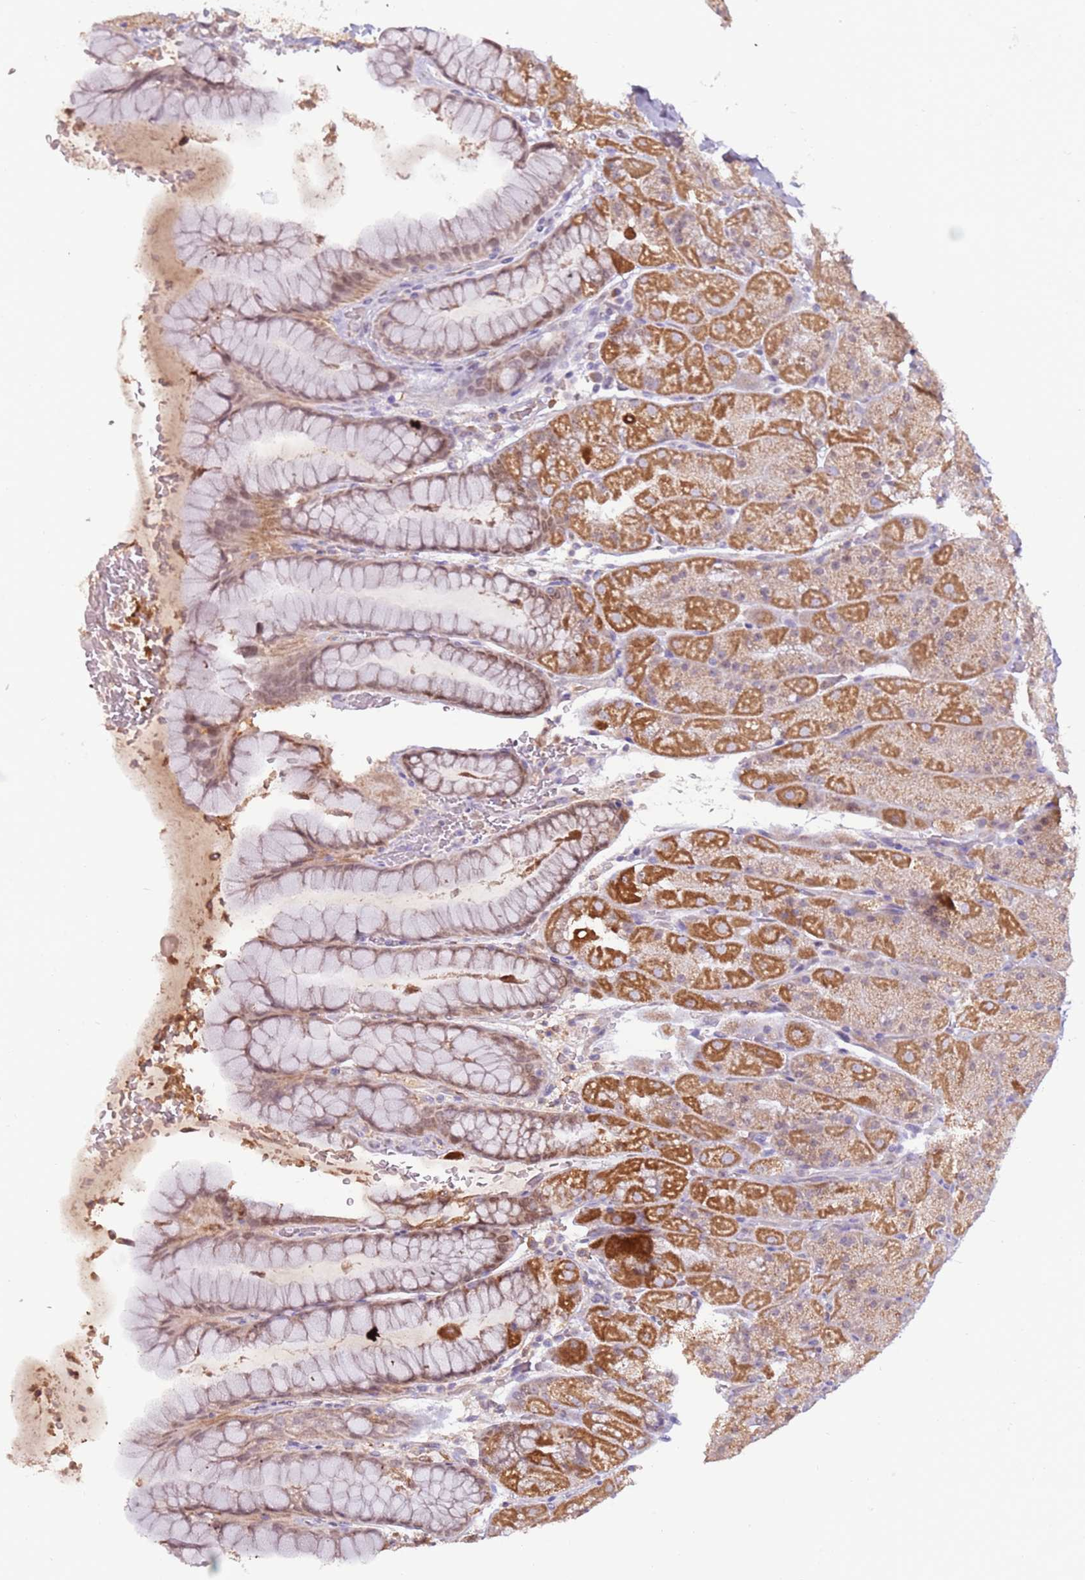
{"staining": {"intensity": "moderate", "quantity": ">75%", "location": "cytoplasmic/membranous"}, "tissue": "stomach", "cell_type": "Glandular cells", "image_type": "normal", "snomed": [{"axis": "morphology", "description": "Normal tissue, NOS"}, {"axis": "topography", "description": "Stomach, upper"}, {"axis": "topography", "description": "Stomach, lower"}], "caption": "A photomicrograph of stomach stained for a protein shows moderate cytoplasmic/membranous brown staining in glandular cells. The staining was performed using DAB (3,3'-diaminobenzidine), with brown indicating positive protein expression. Nuclei are stained blue with hematoxylin.", "gene": "SYS1", "patient": {"sex": "male", "age": 67}}